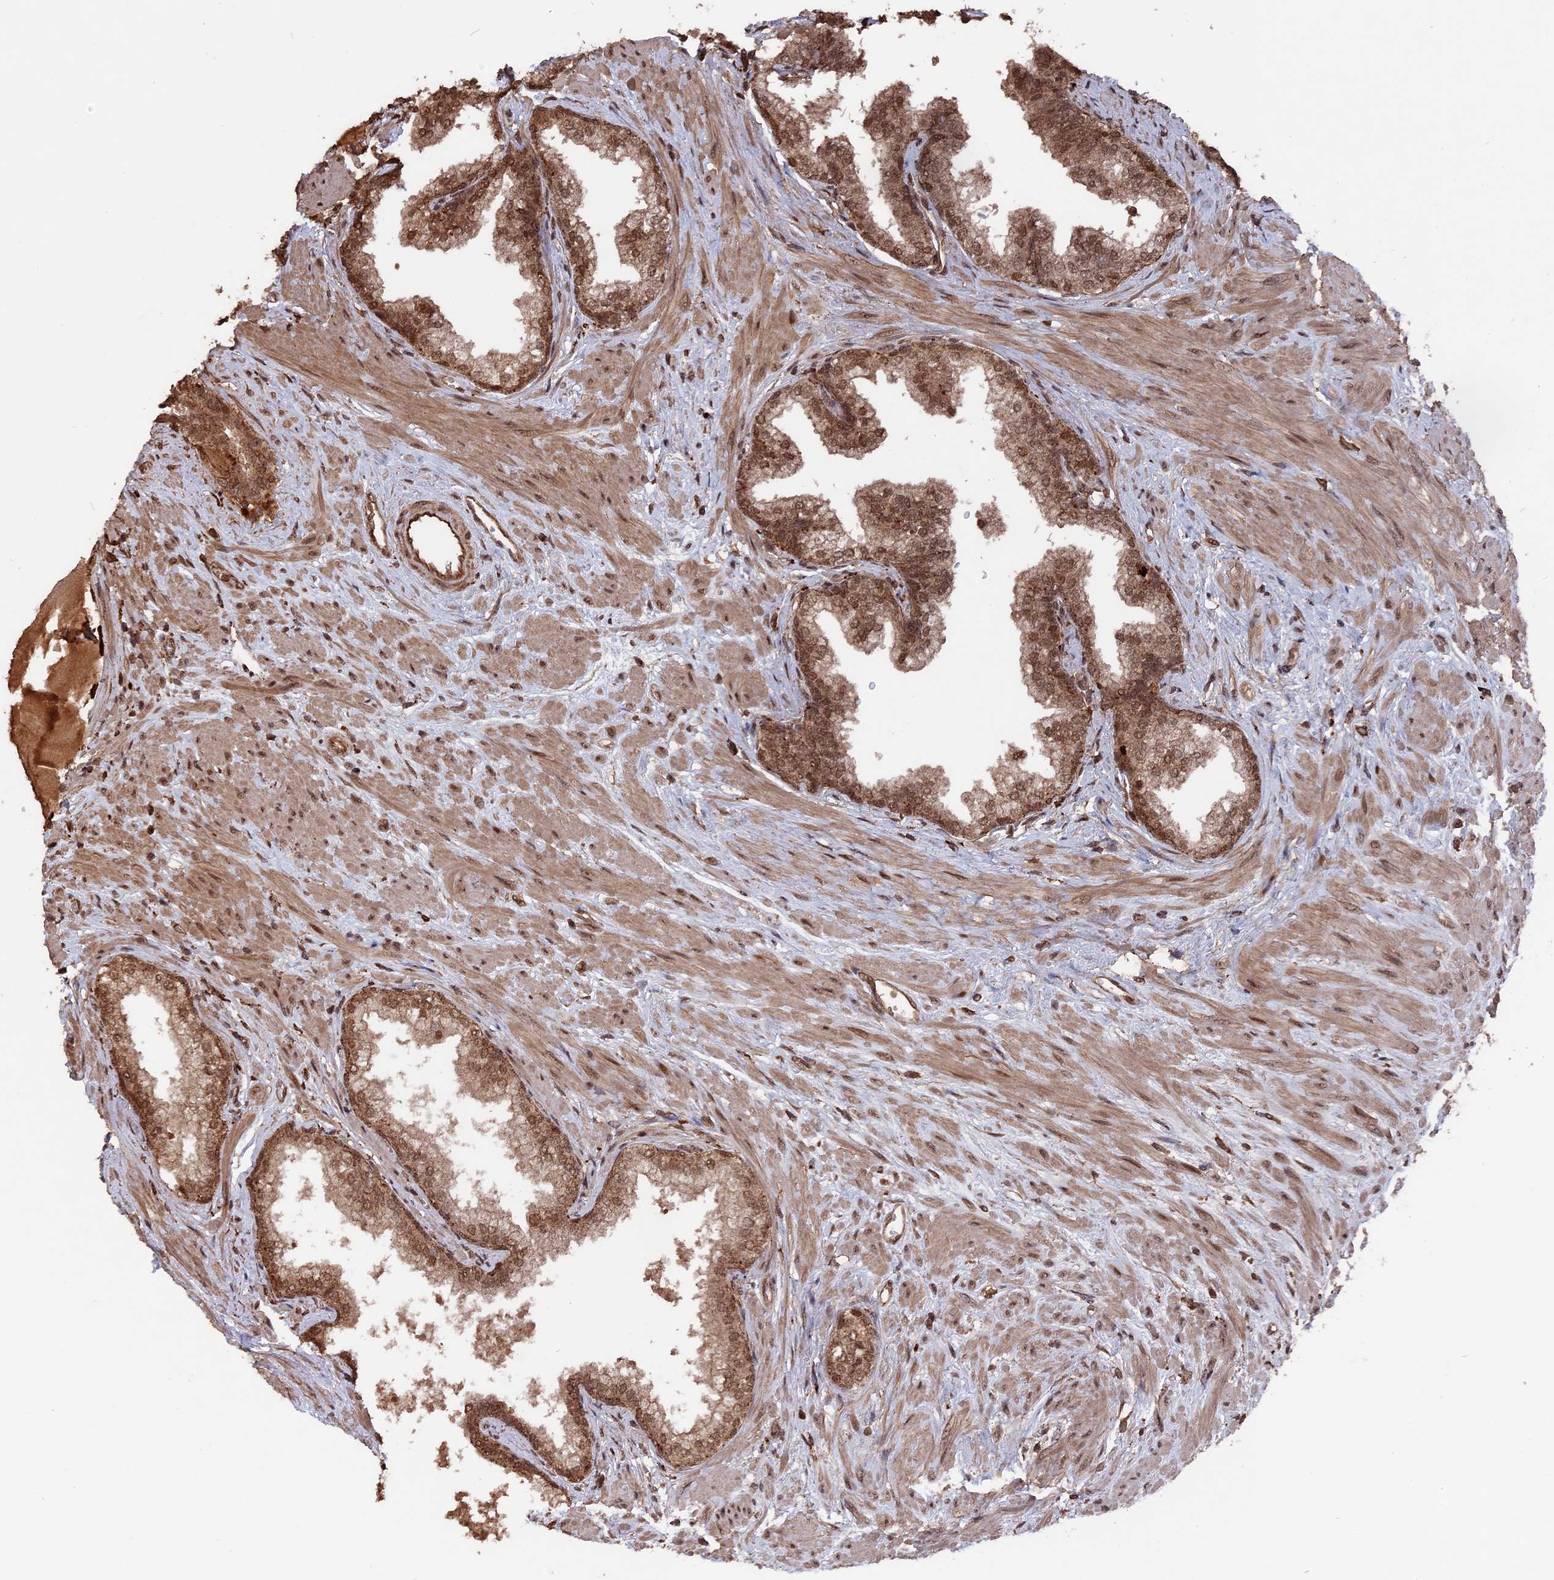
{"staining": {"intensity": "moderate", "quantity": ">75%", "location": "cytoplasmic/membranous,nuclear"}, "tissue": "prostate", "cell_type": "Glandular cells", "image_type": "normal", "snomed": [{"axis": "morphology", "description": "Normal tissue, NOS"}, {"axis": "topography", "description": "Prostate"}], "caption": "Immunohistochemistry (IHC) (DAB (3,3'-diaminobenzidine)) staining of normal human prostate shows moderate cytoplasmic/membranous,nuclear protein expression in about >75% of glandular cells.", "gene": "TELO2", "patient": {"sex": "male", "age": 57}}